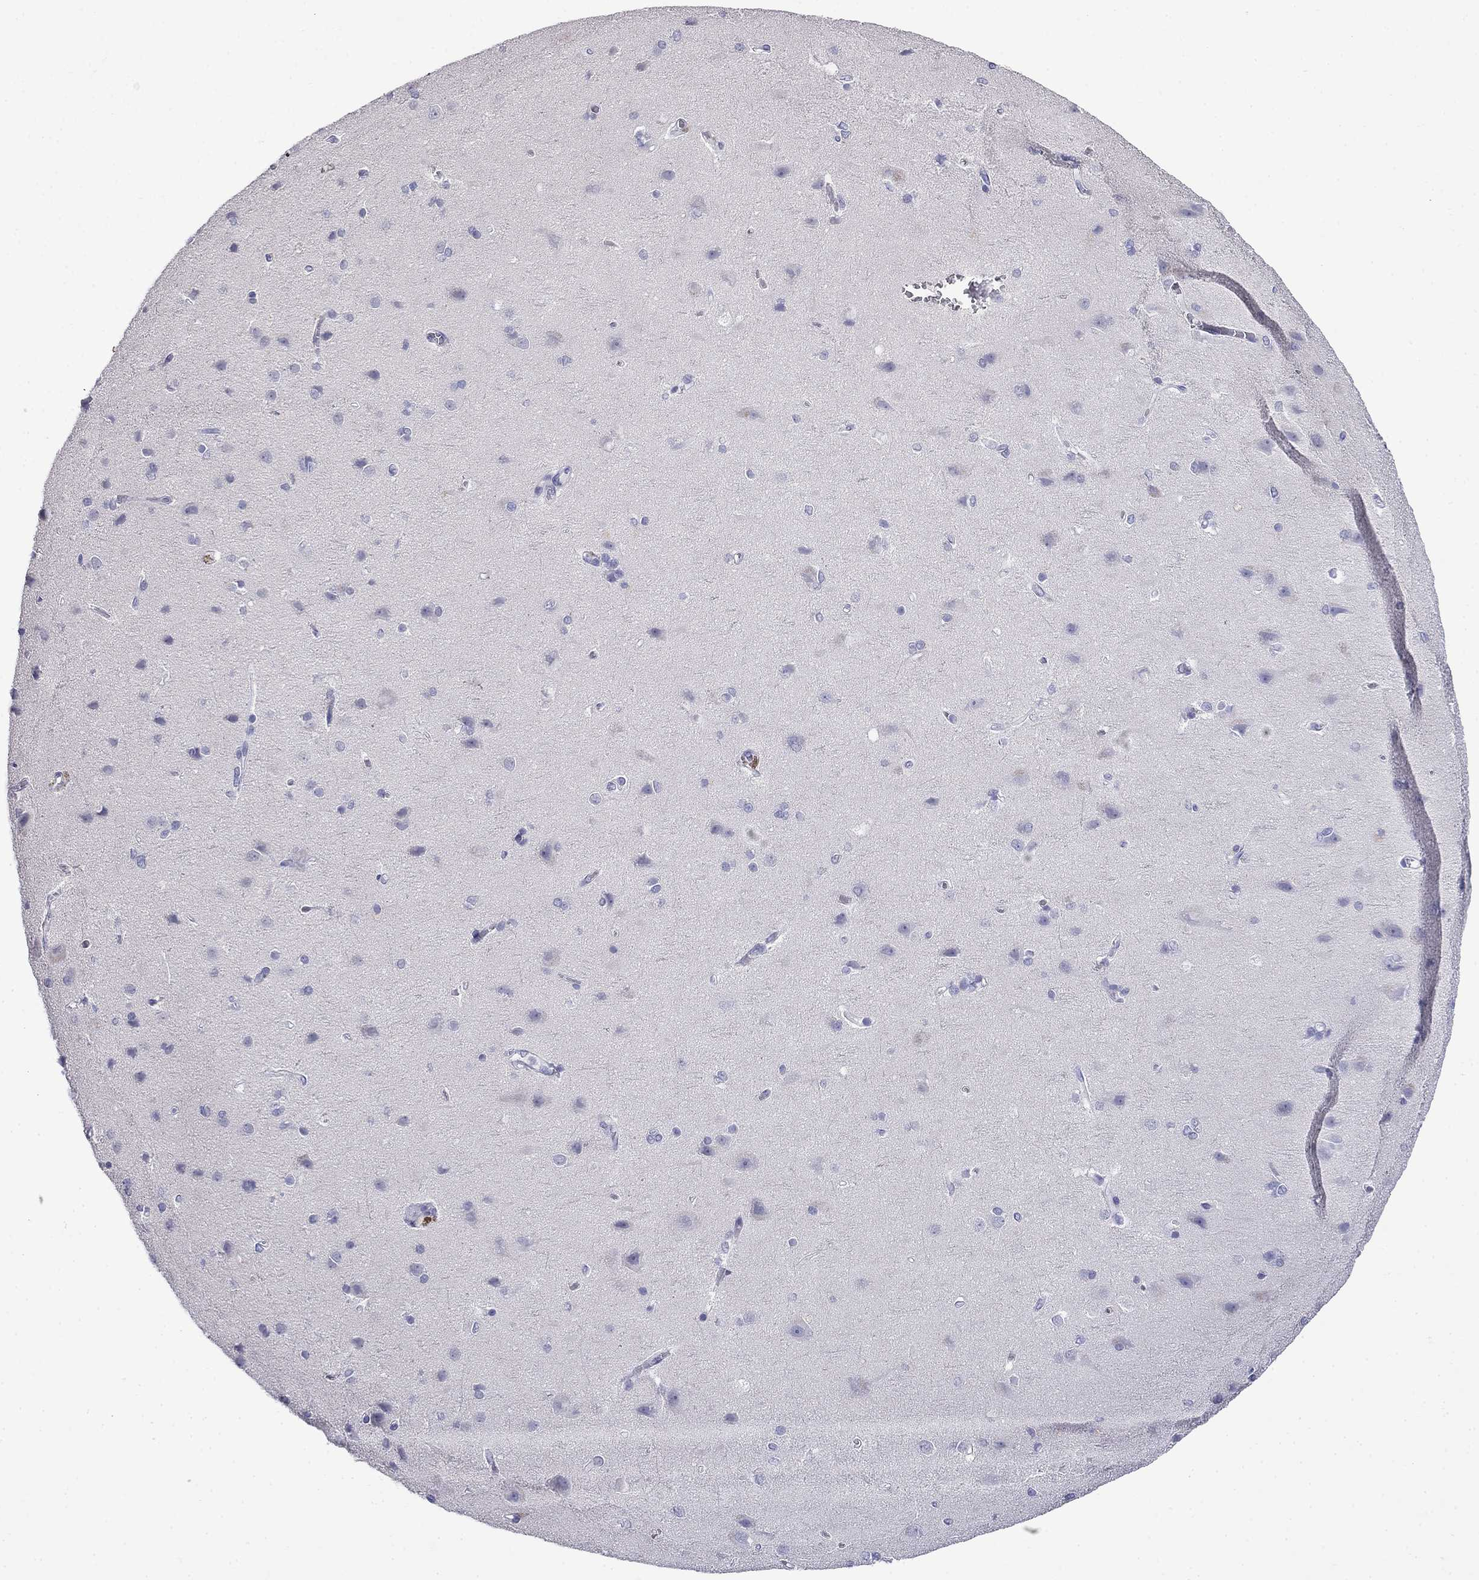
{"staining": {"intensity": "negative", "quantity": "none", "location": "none"}, "tissue": "cerebral cortex", "cell_type": "Endothelial cells", "image_type": "normal", "snomed": [{"axis": "morphology", "description": "Normal tissue, NOS"}, {"axis": "topography", "description": "Cerebral cortex"}], "caption": "Protein analysis of unremarkable cerebral cortex displays no significant positivity in endothelial cells.", "gene": "MYO15A", "patient": {"sex": "male", "age": 37}}